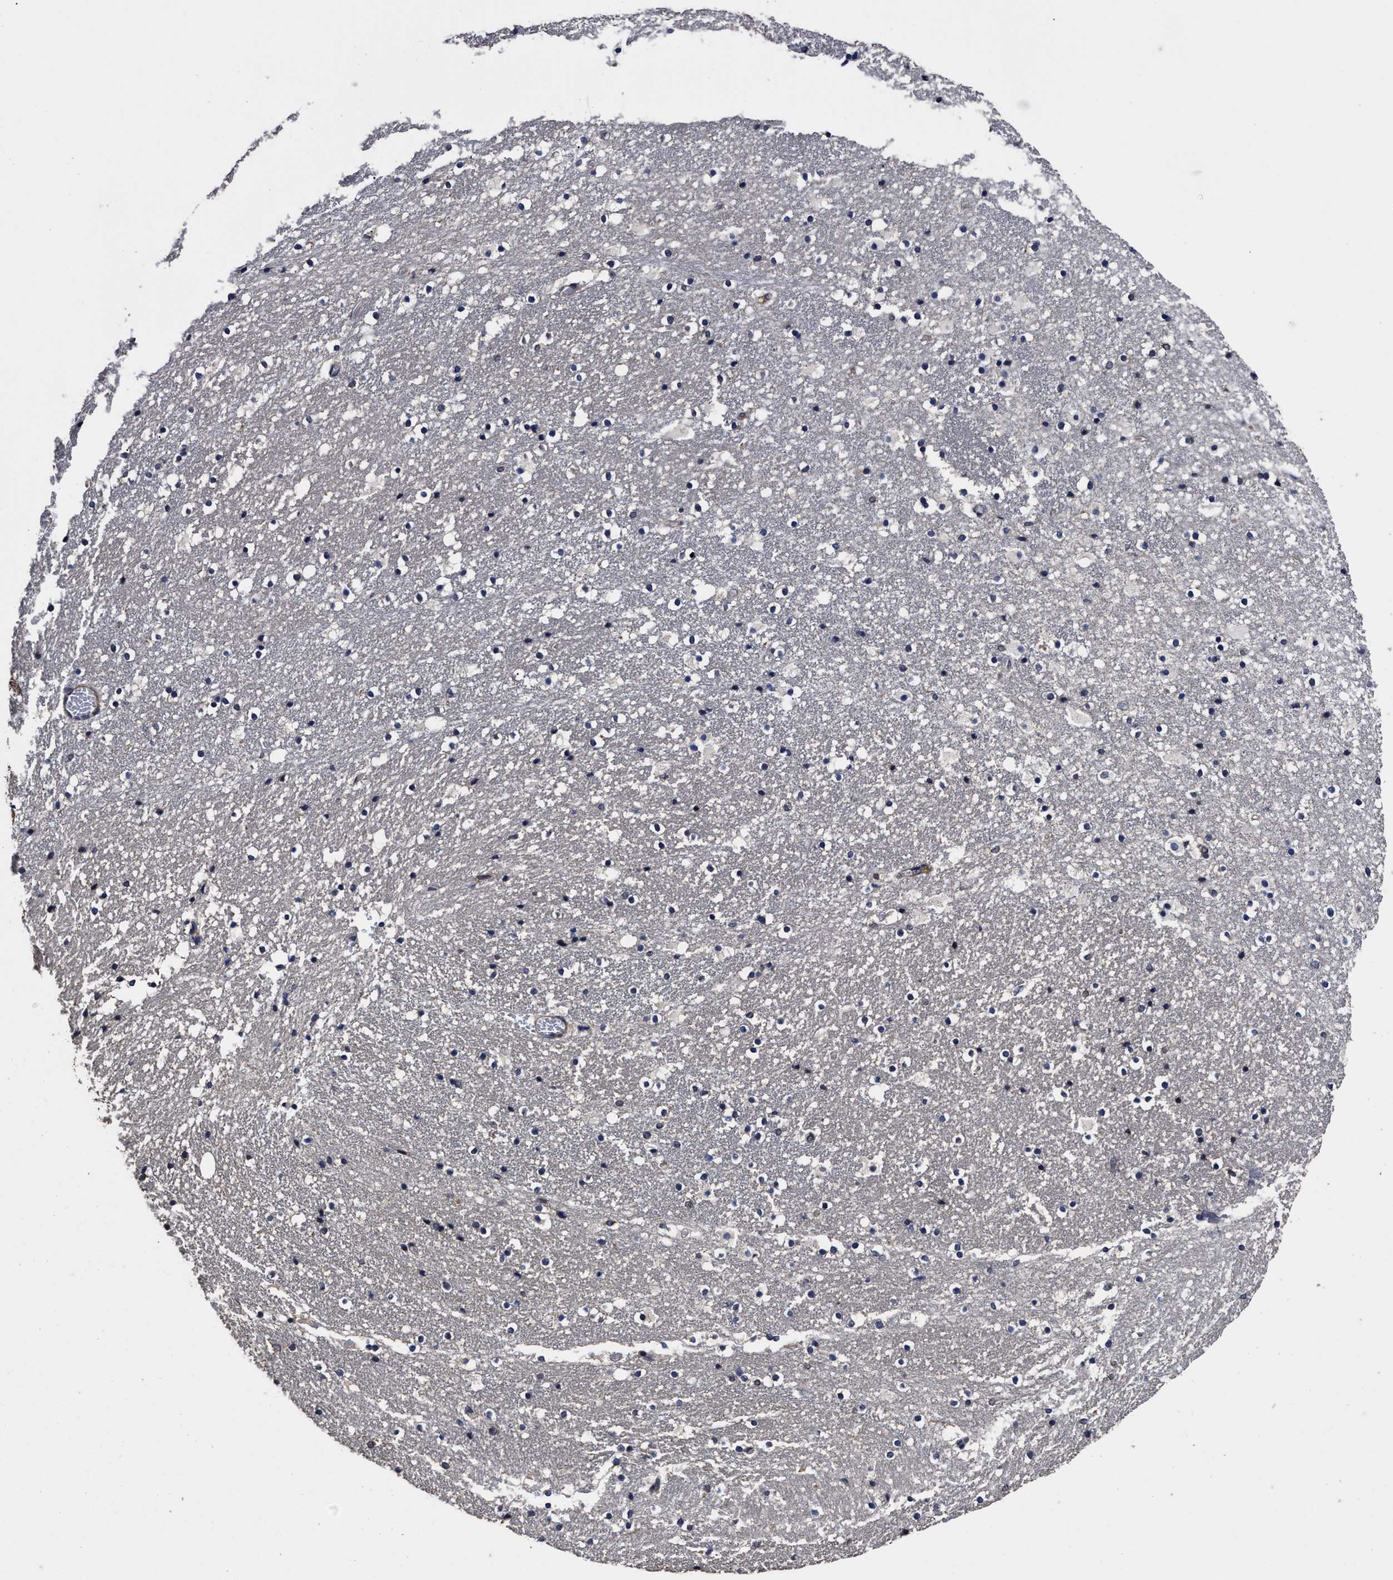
{"staining": {"intensity": "moderate", "quantity": "<25%", "location": "cytoplasmic/membranous"}, "tissue": "caudate", "cell_type": "Glial cells", "image_type": "normal", "snomed": [{"axis": "morphology", "description": "Normal tissue, NOS"}, {"axis": "topography", "description": "Lateral ventricle wall"}], "caption": "High-magnification brightfield microscopy of normal caudate stained with DAB (brown) and counterstained with hematoxylin (blue). glial cells exhibit moderate cytoplasmic/membranous expression is appreciated in approximately<25% of cells.", "gene": "AVEN", "patient": {"sex": "male", "age": 45}}